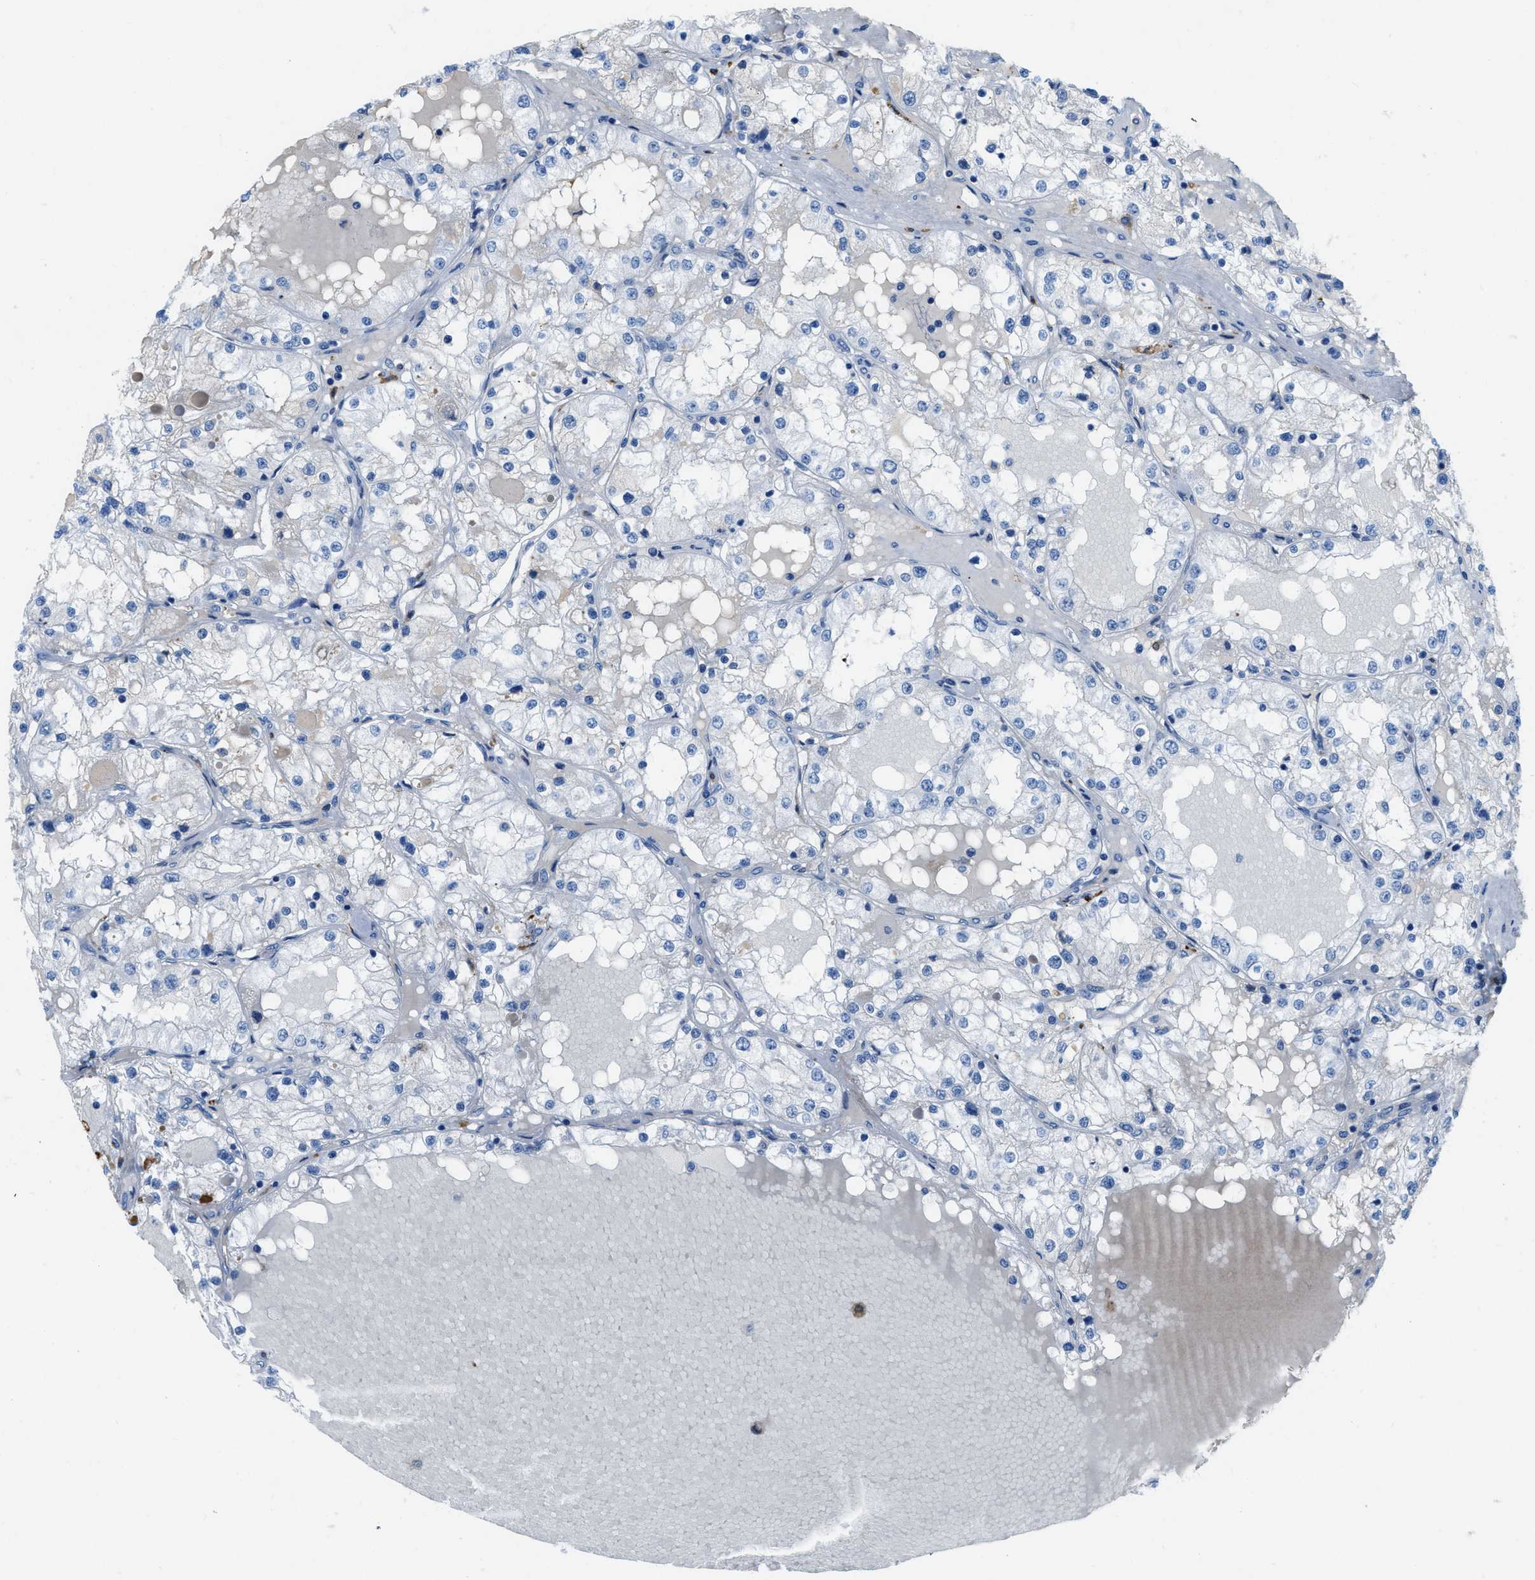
{"staining": {"intensity": "negative", "quantity": "none", "location": "none"}, "tissue": "renal cancer", "cell_type": "Tumor cells", "image_type": "cancer", "snomed": [{"axis": "morphology", "description": "Adenocarcinoma, NOS"}, {"axis": "topography", "description": "Kidney"}], "caption": "Immunohistochemical staining of adenocarcinoma (renal) demonstrates no significant expression in tumor cells.", "gene": "XCR1", "patient": {"sex": "male", "age": 68}}